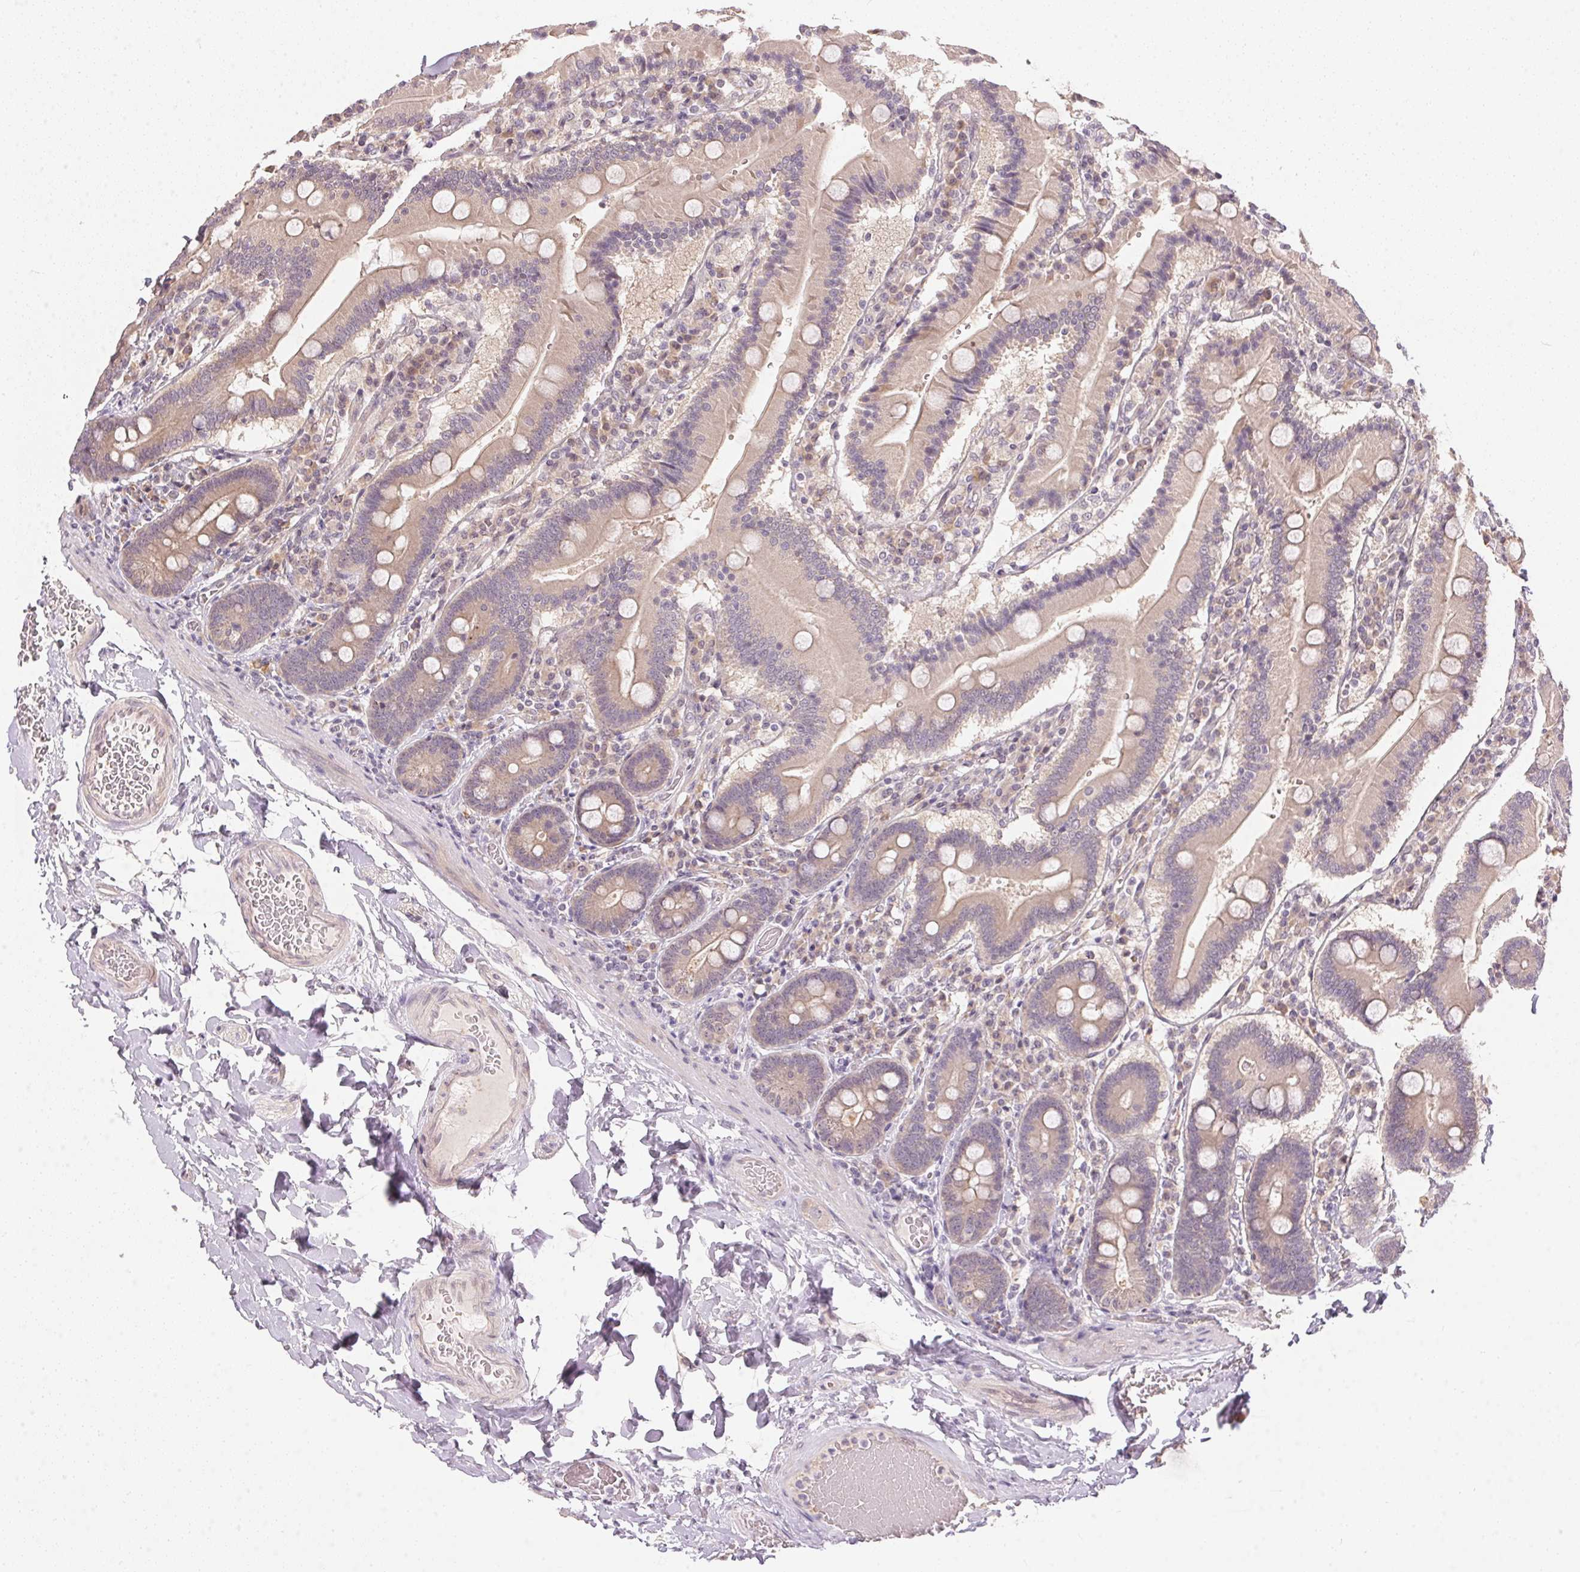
{"staining": {"intensity": "weak", "quantity": "25%-75%", "location": "cytoplasmic/membranous"}, "tissue": "duodenum", "cell_type": "Glandular cells", "image_type": "normal", "snomed": [{"axis": "morphology", "description": "Normal tissue, NOS"}, {"axis": "topography", "description": "Duodenum"}], "caption": "Immunohistochemistry (IHC) staining of normal duodenum, which shows low levels of weak cytoplasmic/membranous expression in about 25%-75% of glandular cells indicating weak cytoplasmic/membranous protein expression. The staining was performed using DAB (brown) for protein detection and nuclei were counterstained in hematoxylin (blue).", "gene": "TTC23L", "patient": {"sex": "female", "age": 62}}